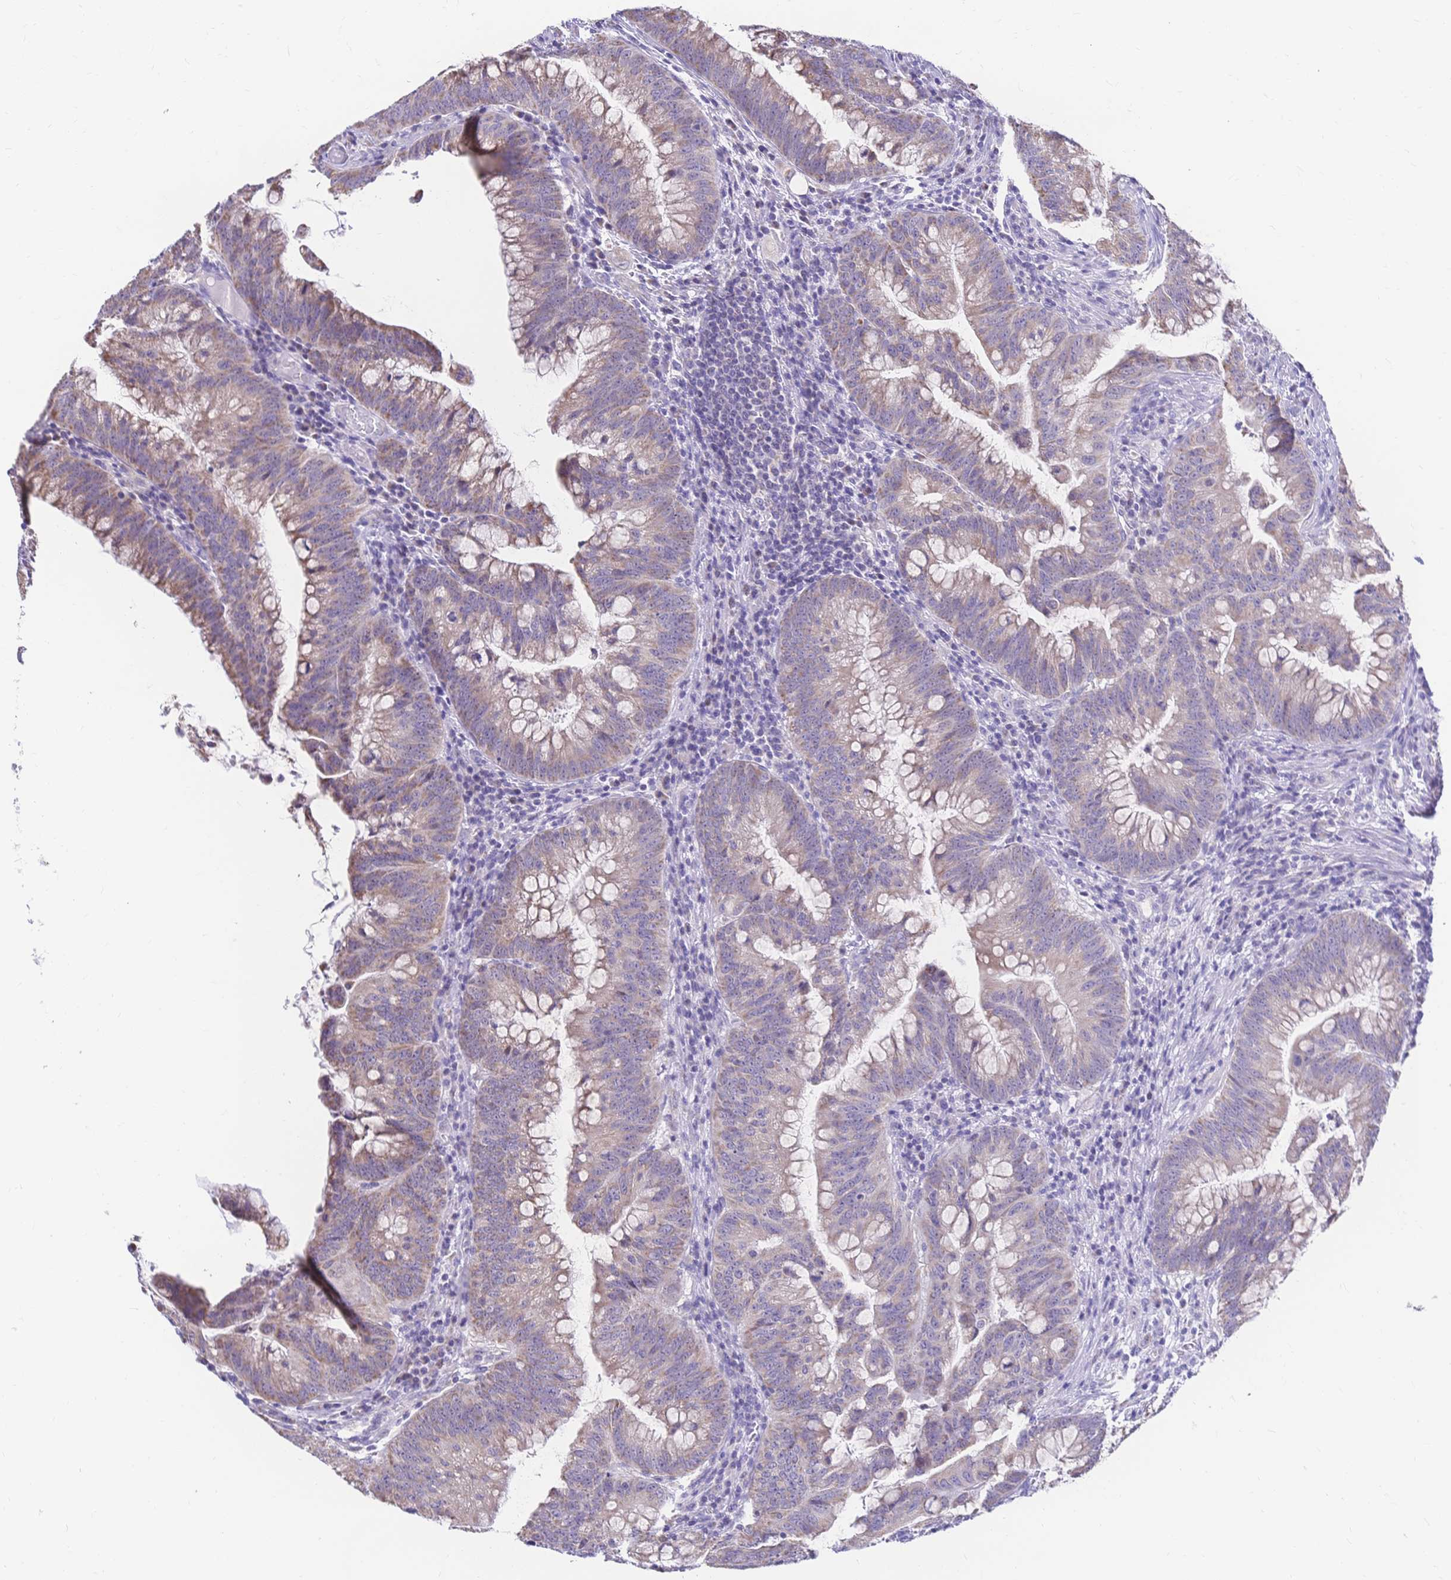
{"staining": {"intensity": "weak", "quantity": "25%-75%", "location": "cytoplasmic/membranous"}, "tissue": "colorectal cancer", "cell_type": "Tumor cells", "image_type": "cancer", "snomed": [{"axis": "morphology", "description": "Adenocarcinoma, NOS"}, {"axis": "topography", "description": "Colon"}], "caption": "A histopathology image showing weak cytoplasmic/membranous expression in about 25%-75% of tumor cells in adenocarcinoma (colorectal), as visualized by brown immunohistochemical staining.", "gene": "CLEC18B", "patient": {"sex": "male", "age": 62}}